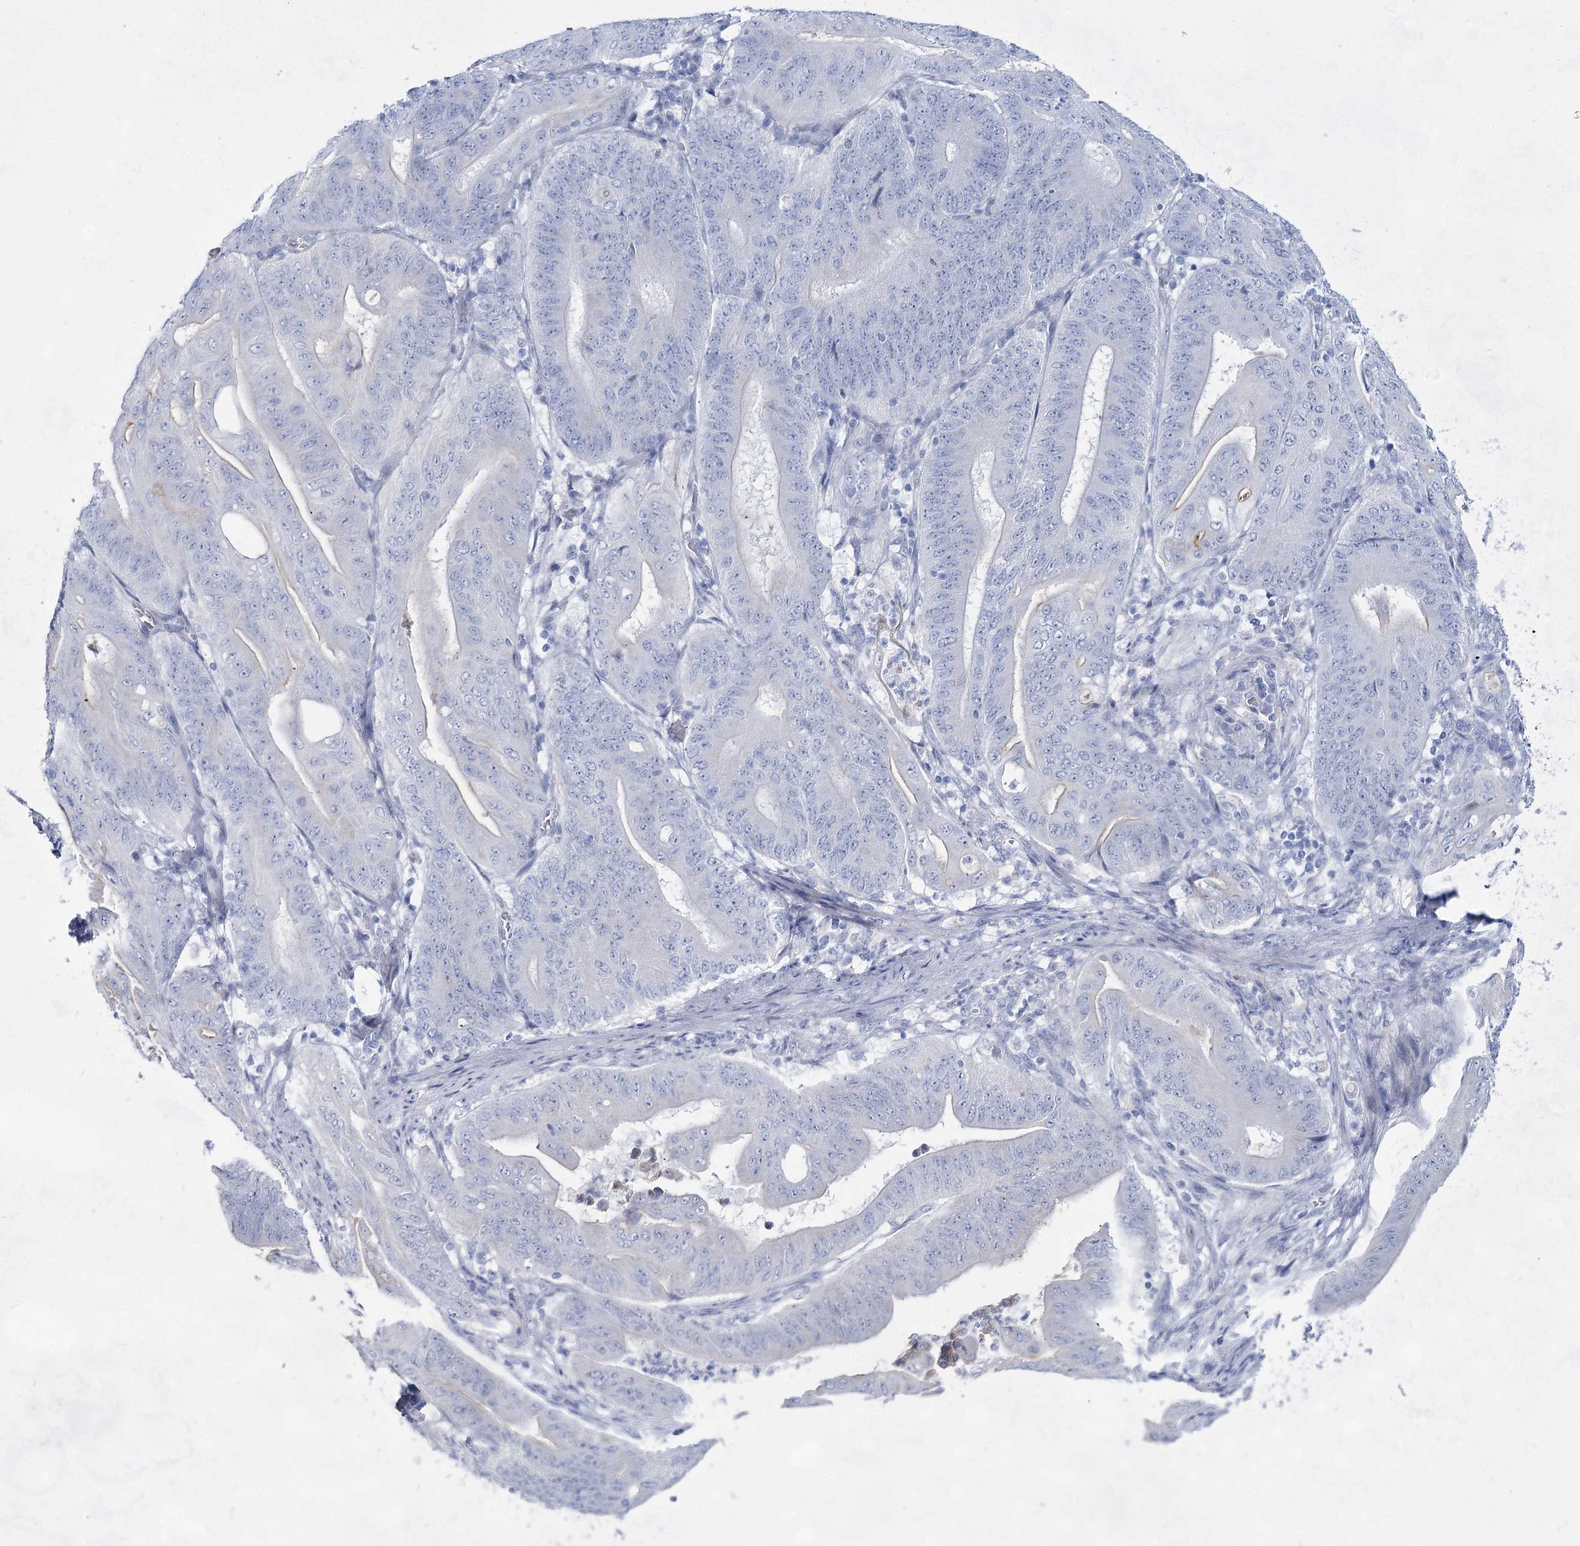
{"staining": {"intensity": "negative", "quantity": "none", "location": "none"}, "tissue": "stomach cancer", "cell_type": "Tumor cells", "image_type": "cancer", "snomed": [{"axis": "morphology", "description": "Adenocarcinoma, NOS"}, {"axis": "topography", "description": "Stomach"}], "caption": "High magnification brightfield microscopy of adenocarcinoma (stomach) stained with DAB (3,3'-diaminobenzidine) (brown) and counterstained with hematoxylin (blue): tumor cells show no significant expression.", "gene": "BPHL", "patient": {"sex": "female", "age": 73}}